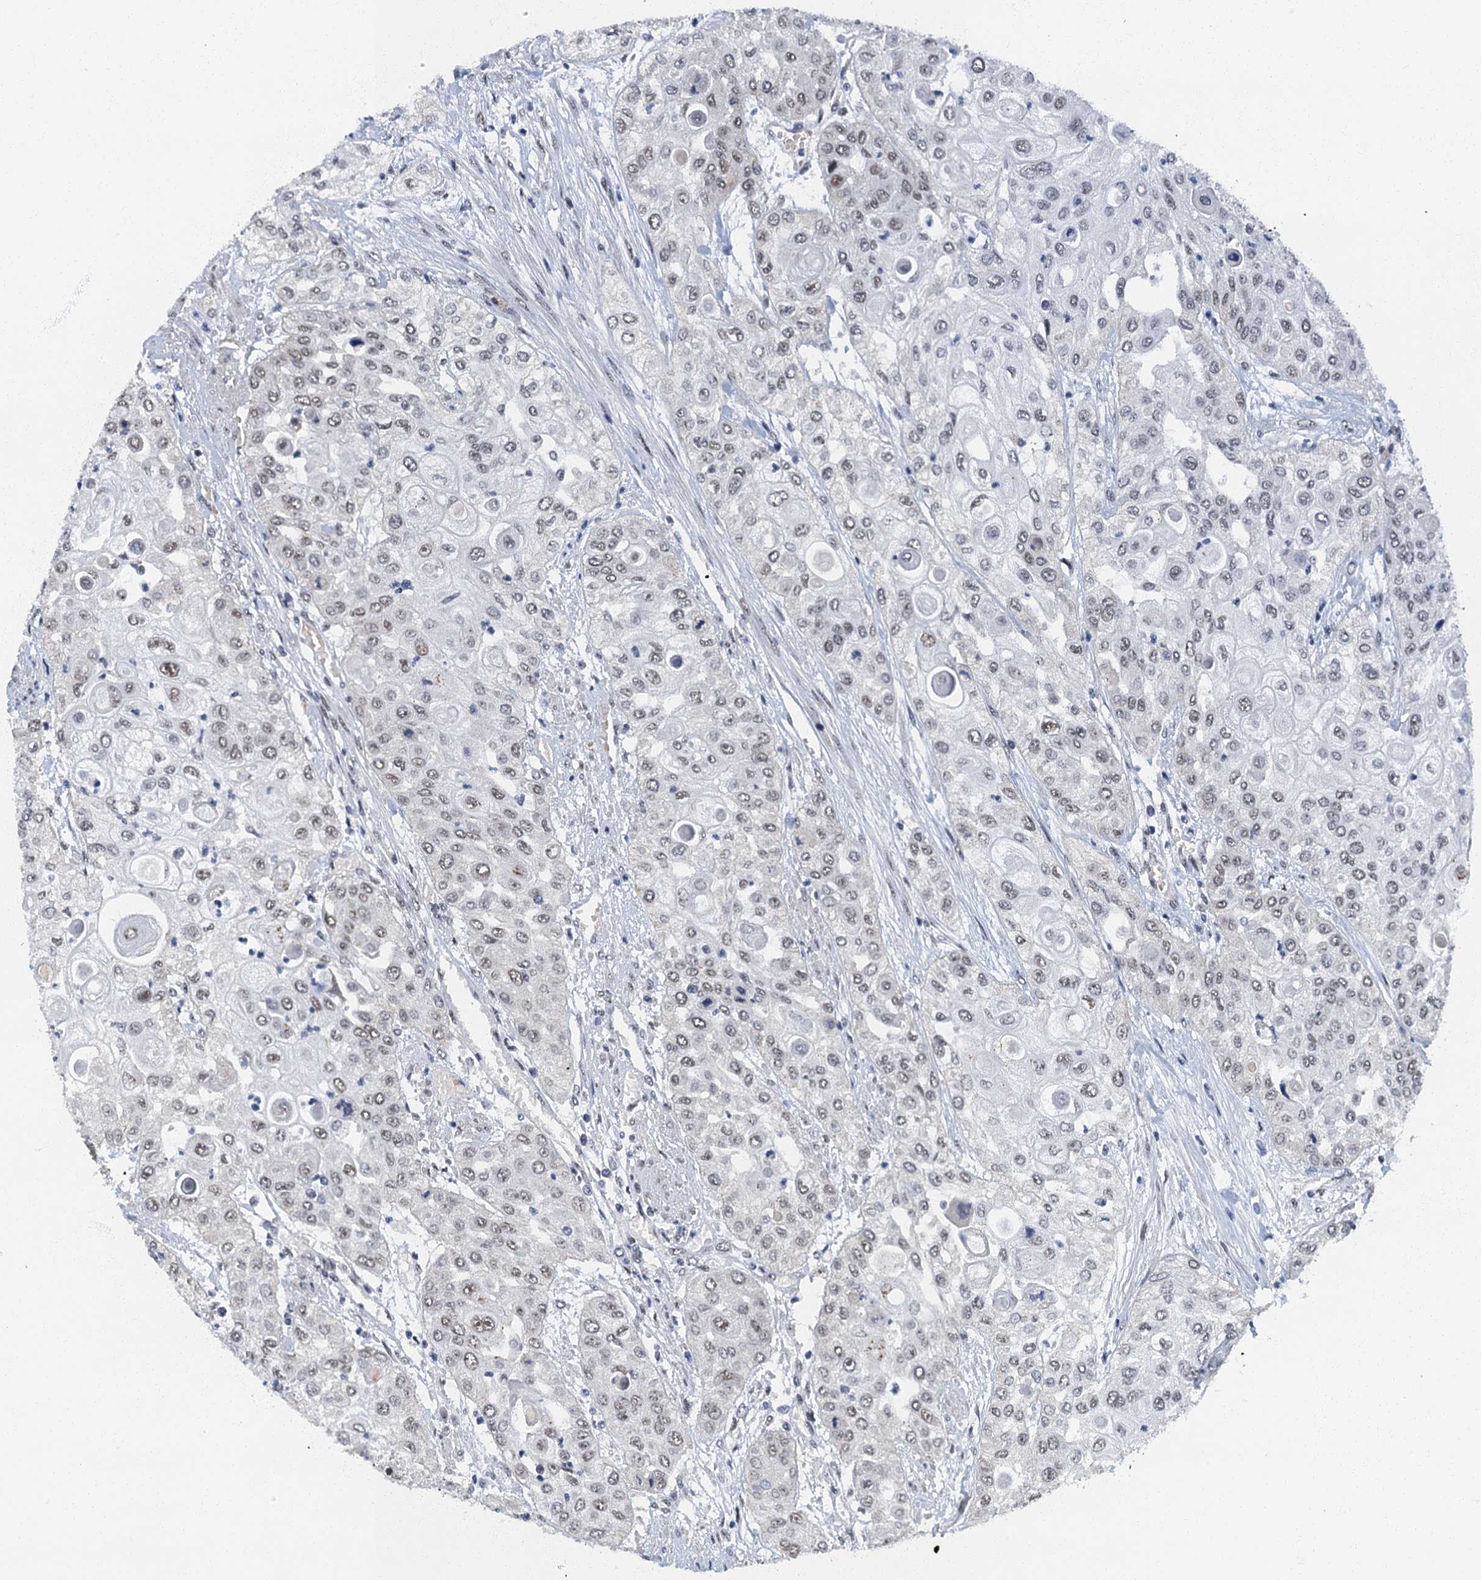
{"staining": {"intensity": "weak", "quantity": ">75%", "location": "nuclear"}, "tissue": "urothelial cancer", "cell_type": "Tumor cells", "image_type": "cancer", "snomed": [{"axis": "morphology", "description": "Urothelial carcinoma, High grade"}, {"axis": "topography", "description": "Urinary bladder"}], "caption": "Urothelial cancer stained for a protein reveals weak nuclear positivity in tumor cells.", "gene": "GADL1", "patient": {"sex": "female", "age": 79}}